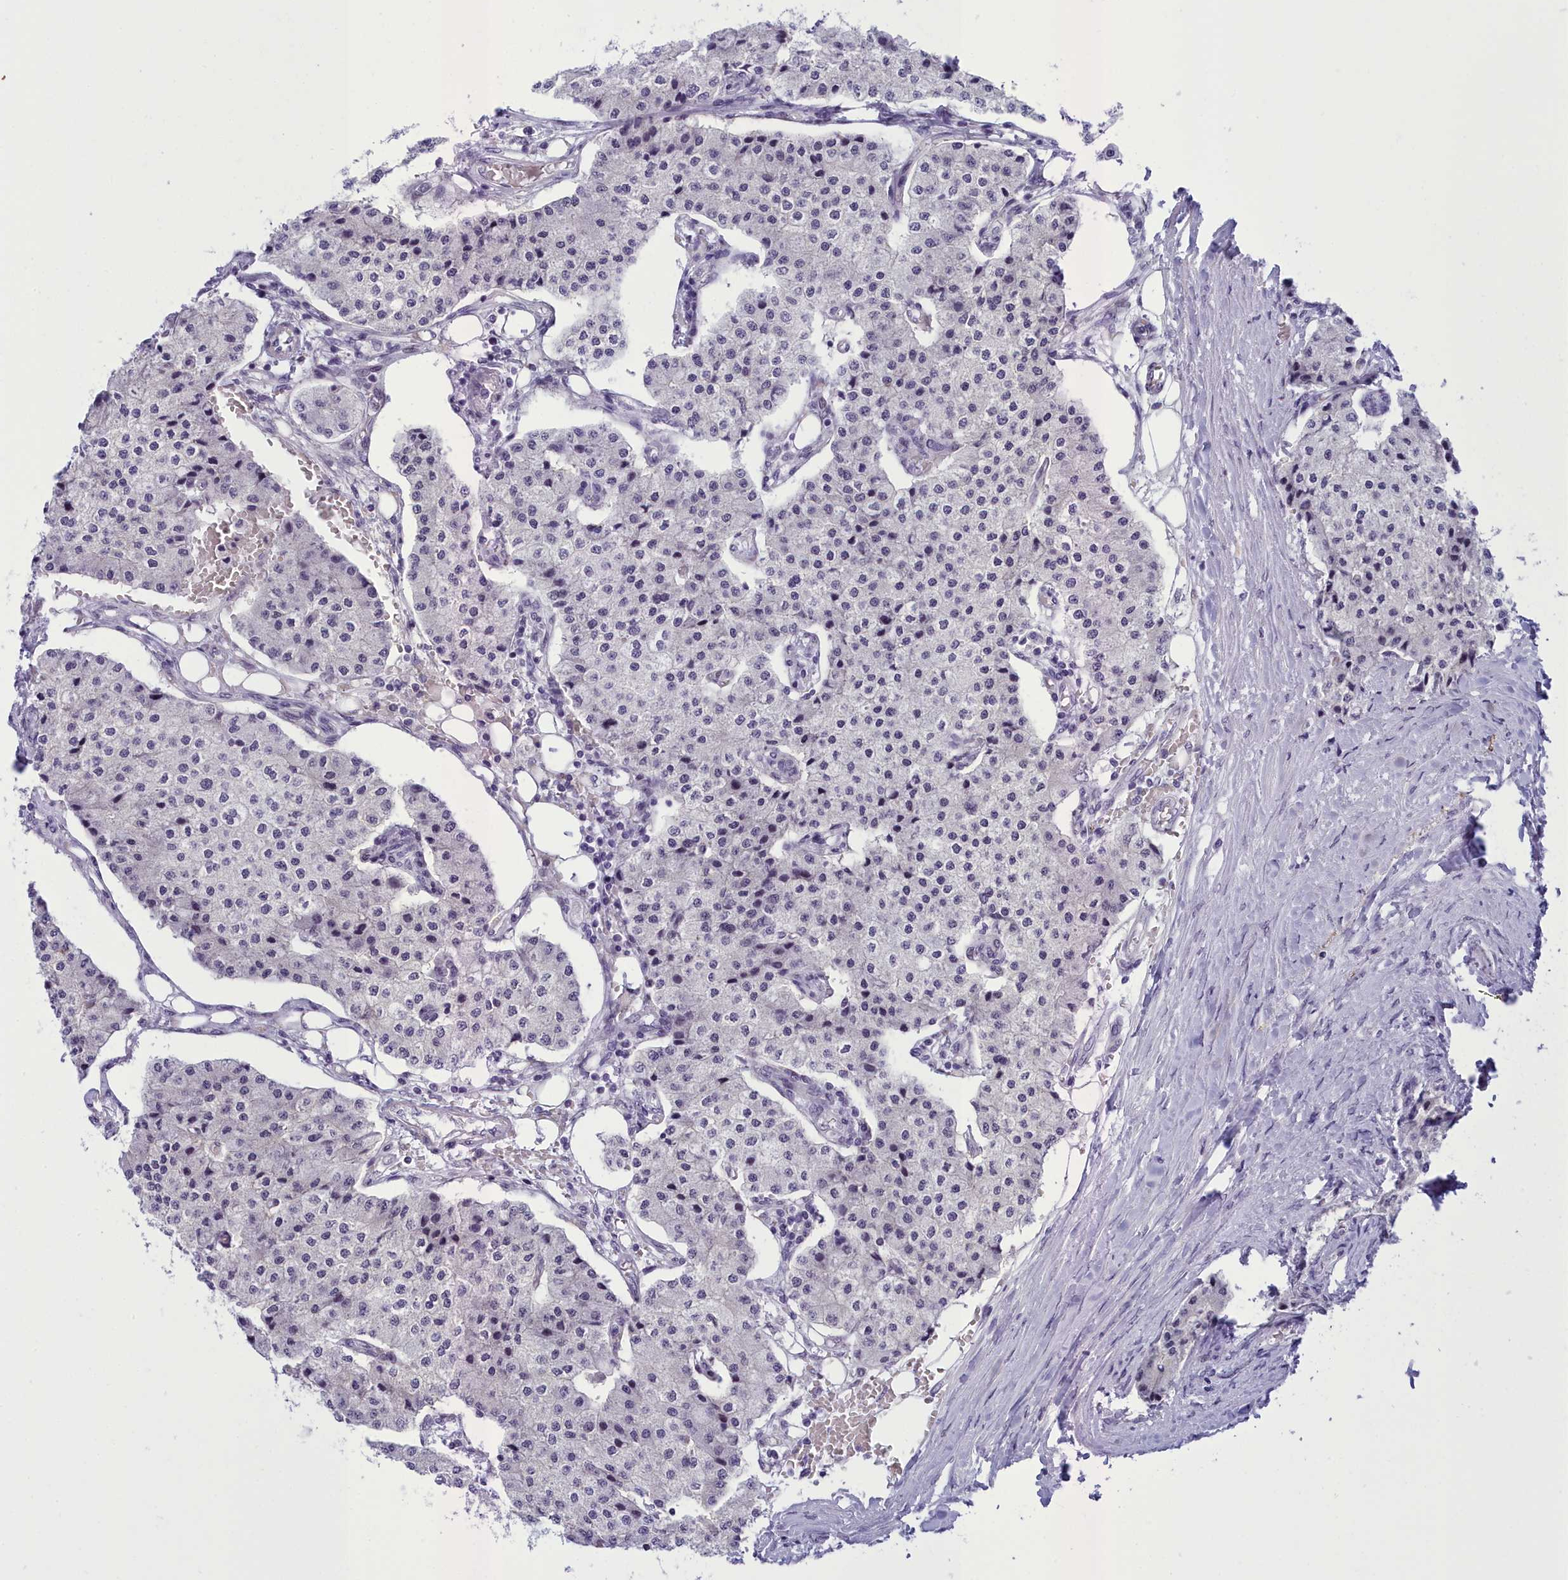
{"staining": {"intensity": "negative", "quantity": "none", "location": "none"}, "tissue": "carcinoid", "cell_type": "Tumor cells", "image_type": "cancer", "snomed": [{"axis": "morphology", "description": "Carcinoid, malignant, NOS"}, {"axis": "topography", "description": "Colon"}], "caption": "IHC histopathology image of neoplastic tissue: carcinoid stained with DAB shows no significant protein positivity in tumor cells. (DAB immunohistochemistry, high magnification).", "gene": "CEACAM19", "patient": {"sex": "female", "age": 52}}